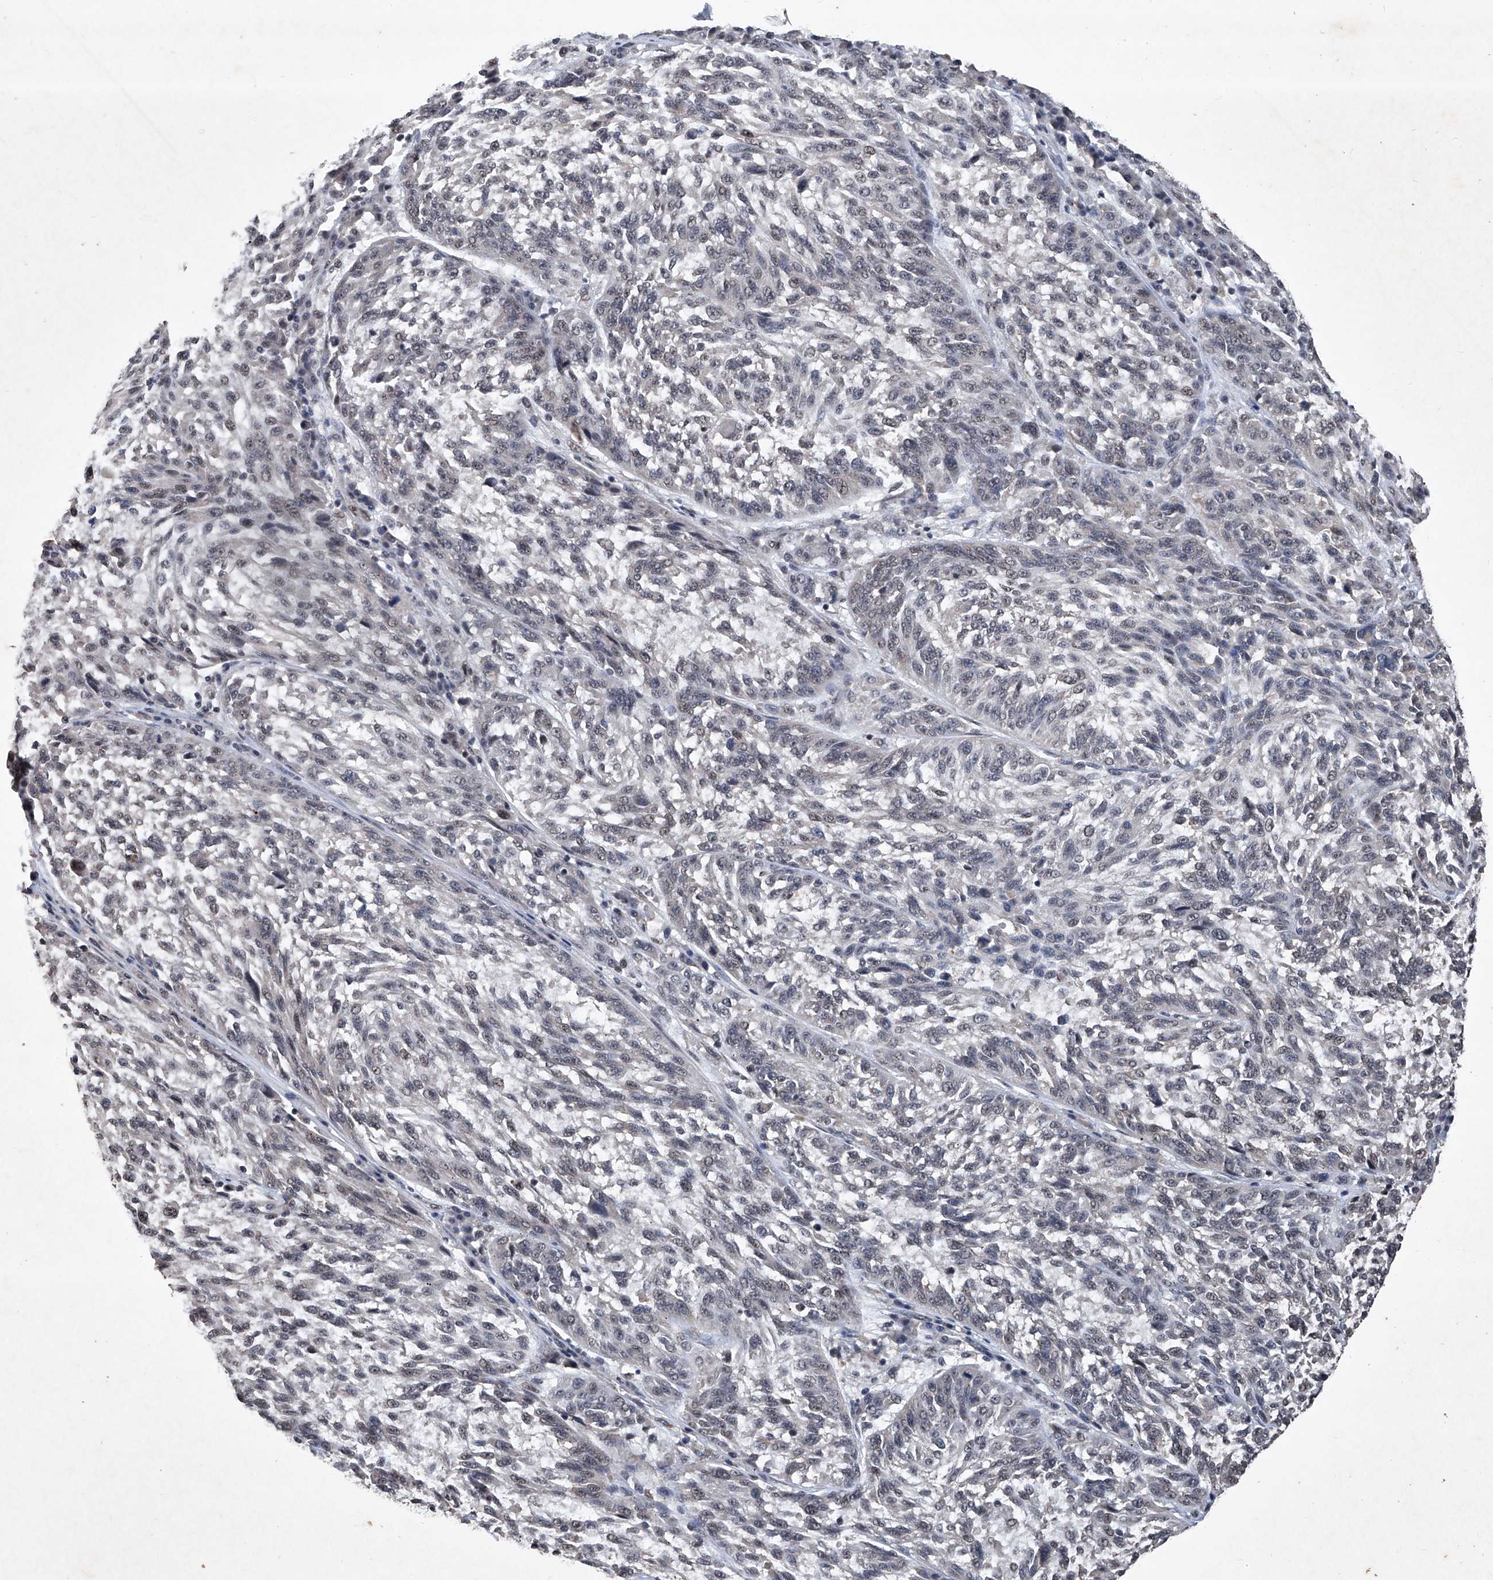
{"staining": {"intensity": "weak", "quantity": "<25%", "location": "nuclear"}, "tissue": "melanoma", "cell_type": "Tumor cells", "image_type": "cancer", "snomed": [{"axis": "morphology", "description": "Malignant melanoma, NOS"}, {"axis": "topography", "description": "Skin"}], "caption": "Human melanoma stained for a protein using immunohistochemistry displays no expression in tumor cells.", "gene": "DDX39B", "patient": {"sex": "male", "age": 53}}